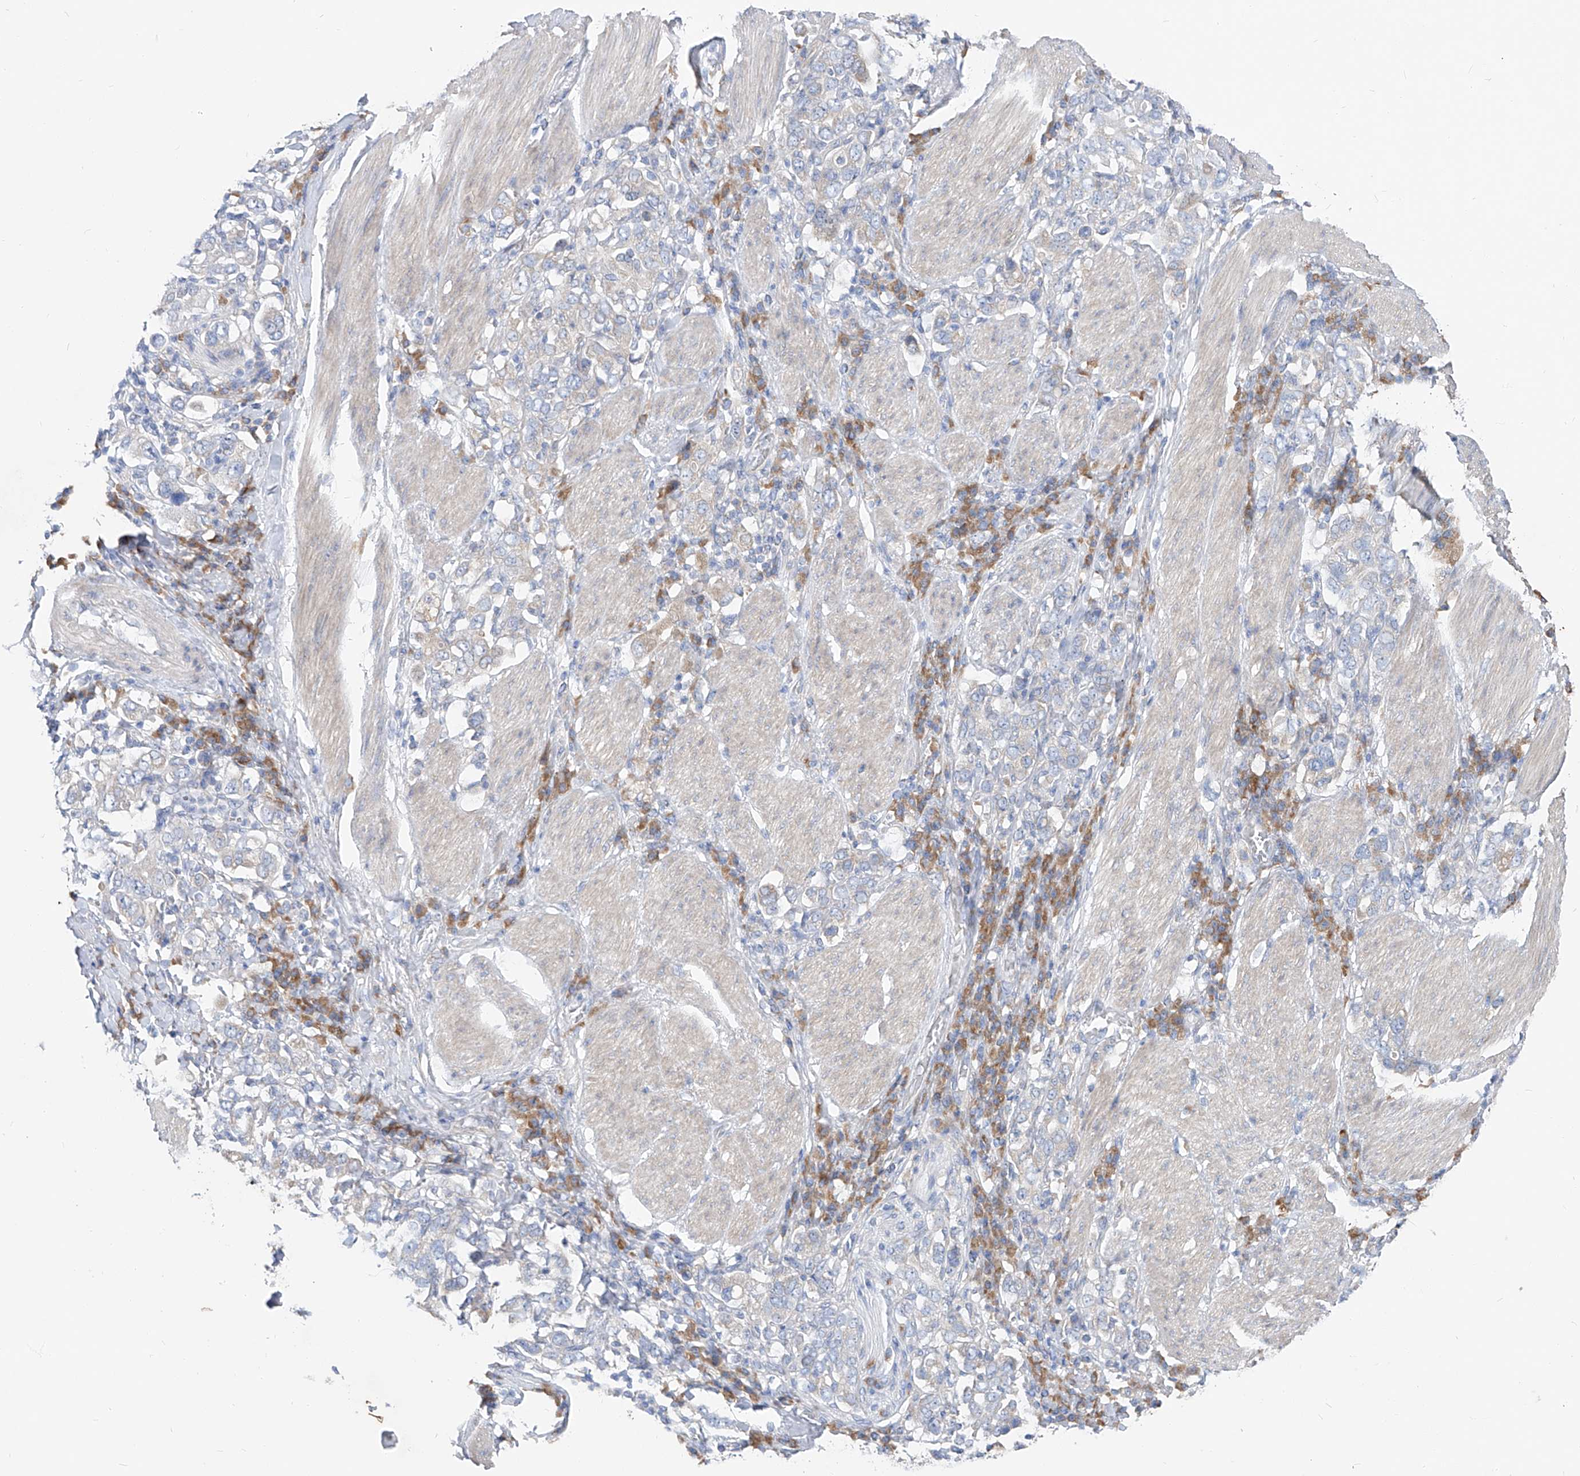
{"staining": {"intensity": "negative", "quantity": "none", "location": "none"}, "tissue": "stomach cancer", "cell_type": "Tumor cells", "image_type": "cancer", "snomed": [{"axis": "morphology", "description": "Adenocarcinoma, NOS"}, {"axis": "topography", "description": "Stomach, upper"}], "caption": "DAB immunohistochemical staining of stomach adenocarcinoma demonstrates no significant staining in tumor cells.", "gene": "UFL1", "patient": {"sex": "male", "age": 62}}